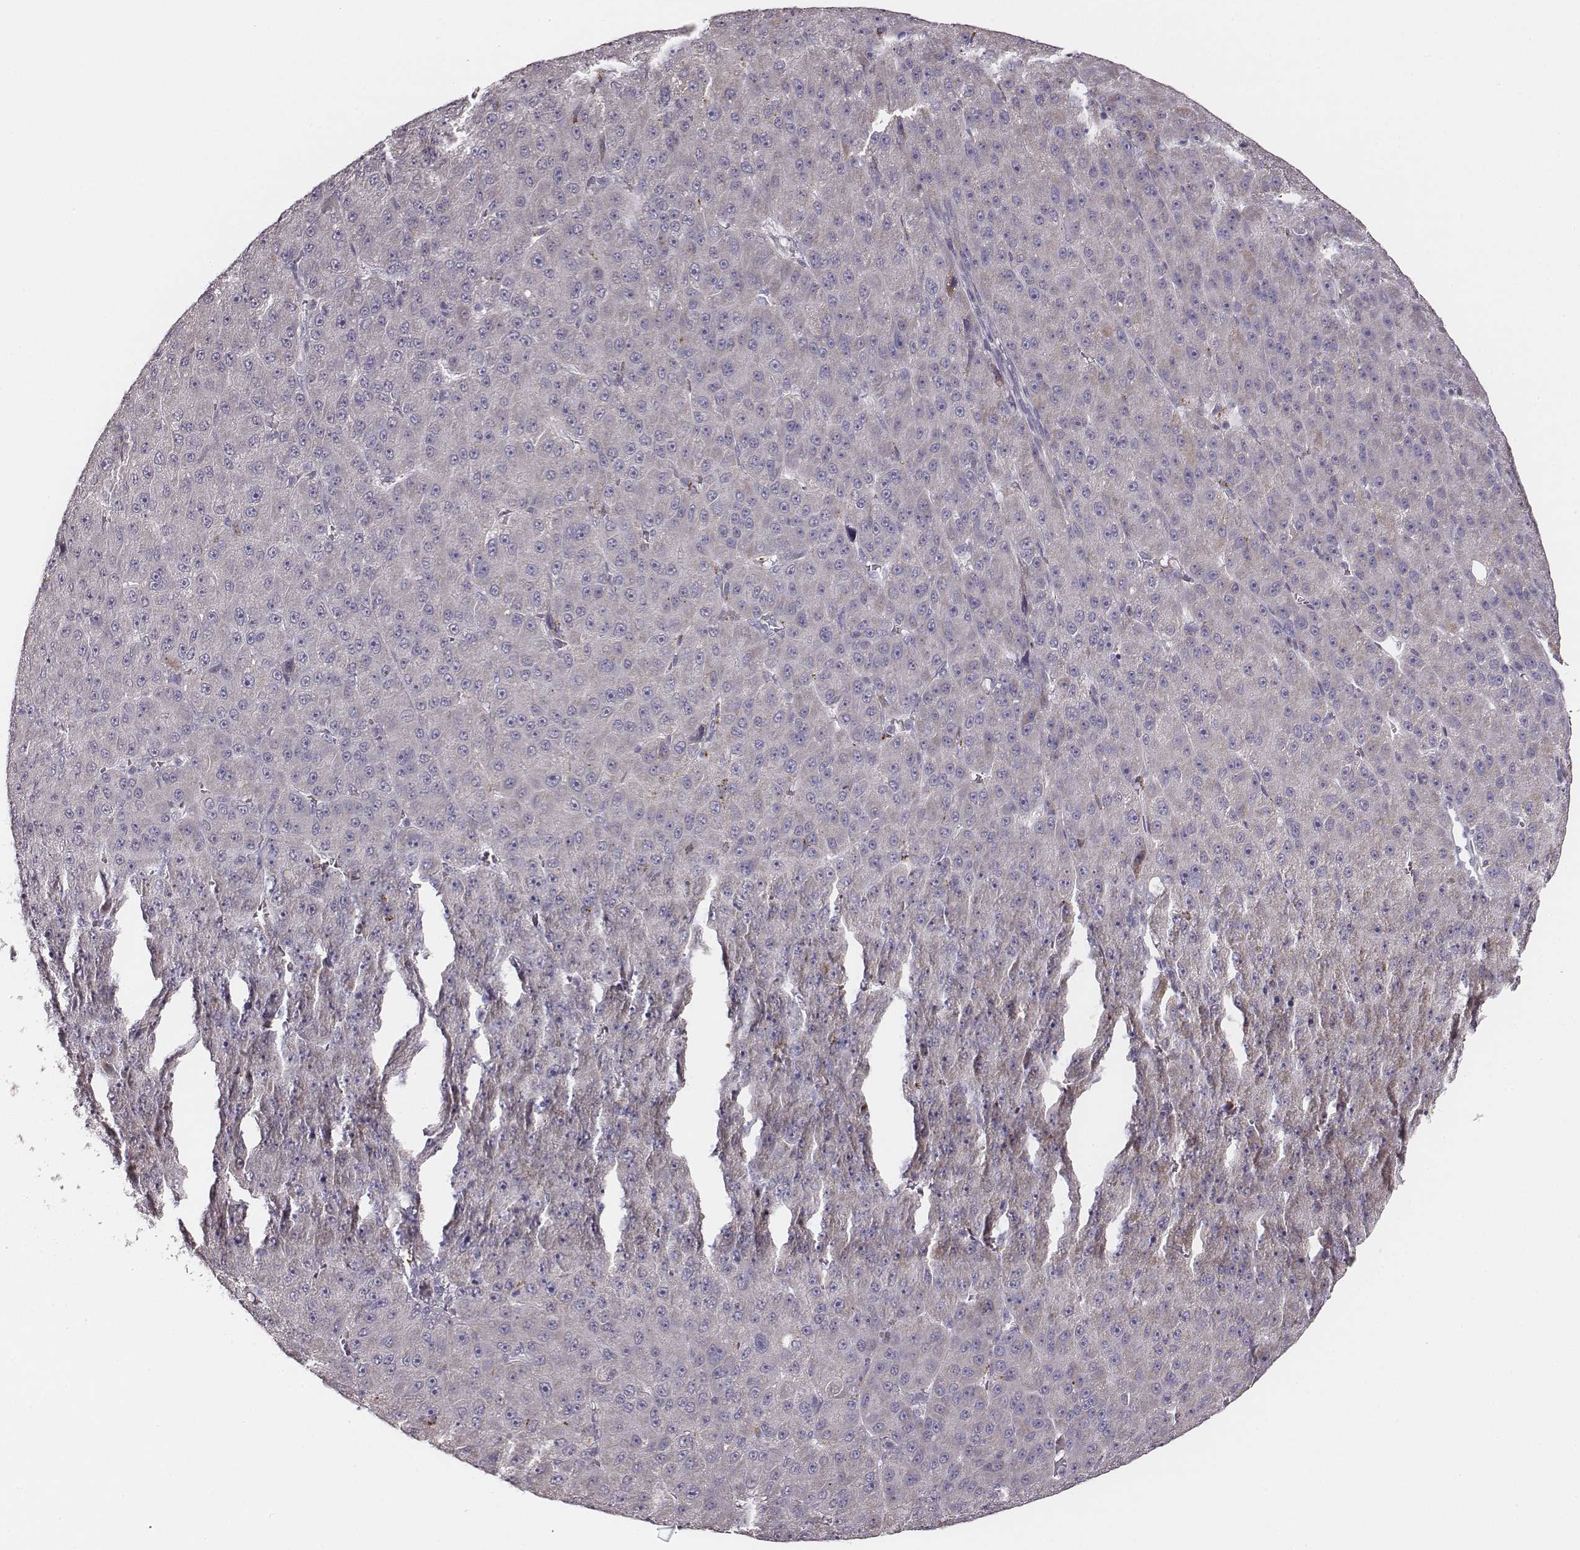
{"staining": {"intensity": "negative", "quantity": "none", "location": "none"}, "tissue": "liver cancer", "cell_type": "Tumor cells", "image_type": "cancer", "snomed": [{"axis": "morphology", "description": "Carcinoma, Hepatocellular, NOS"}, {"axis": "topography", "description": "Liver"}], "caption": "A photomicrograph of human liver hepatocellular carcinoma is negative for staining in tumor cells.", "gene": "UBL4B", "patient": {"sex": "male", "age": 67}}